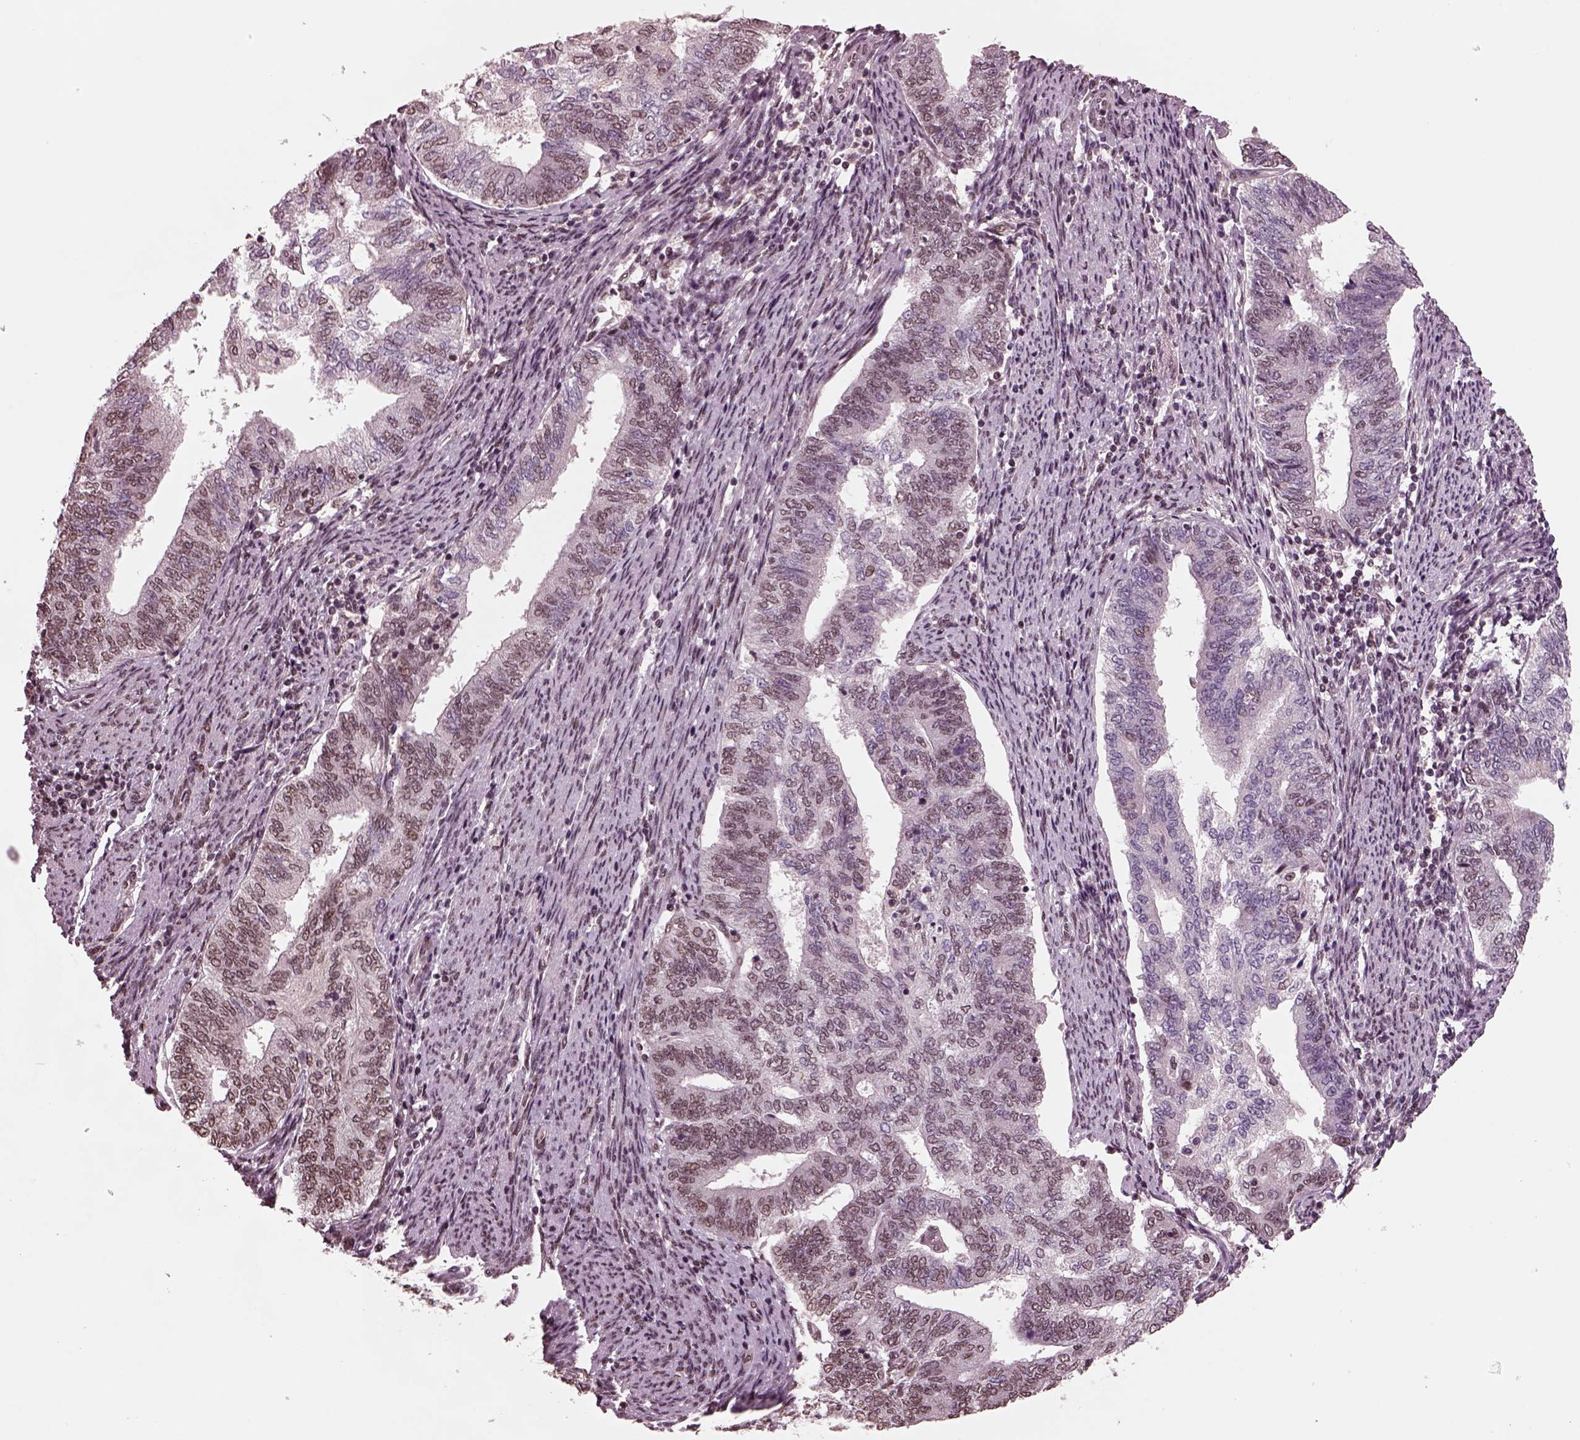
{"staining": {"intensity": "weak", "quantity": "25%-75%", "location": "nuclear"}, "tissue": "endometrial cancer", "cell_type": "Tumor cells", "image_type": "cancer", "snomed": [{"axis": "morphology", "description": "Adenocarcinoma, NOS"}, {"axis": "topography", "description": "Endometrium"}], "caption": "Endometrial cancer tissue exhibits weak nuclear expression in about 25%-75% of tumor cells", "gene": "NAP1L5", "patient": {"sex": "female", "age": 65}}